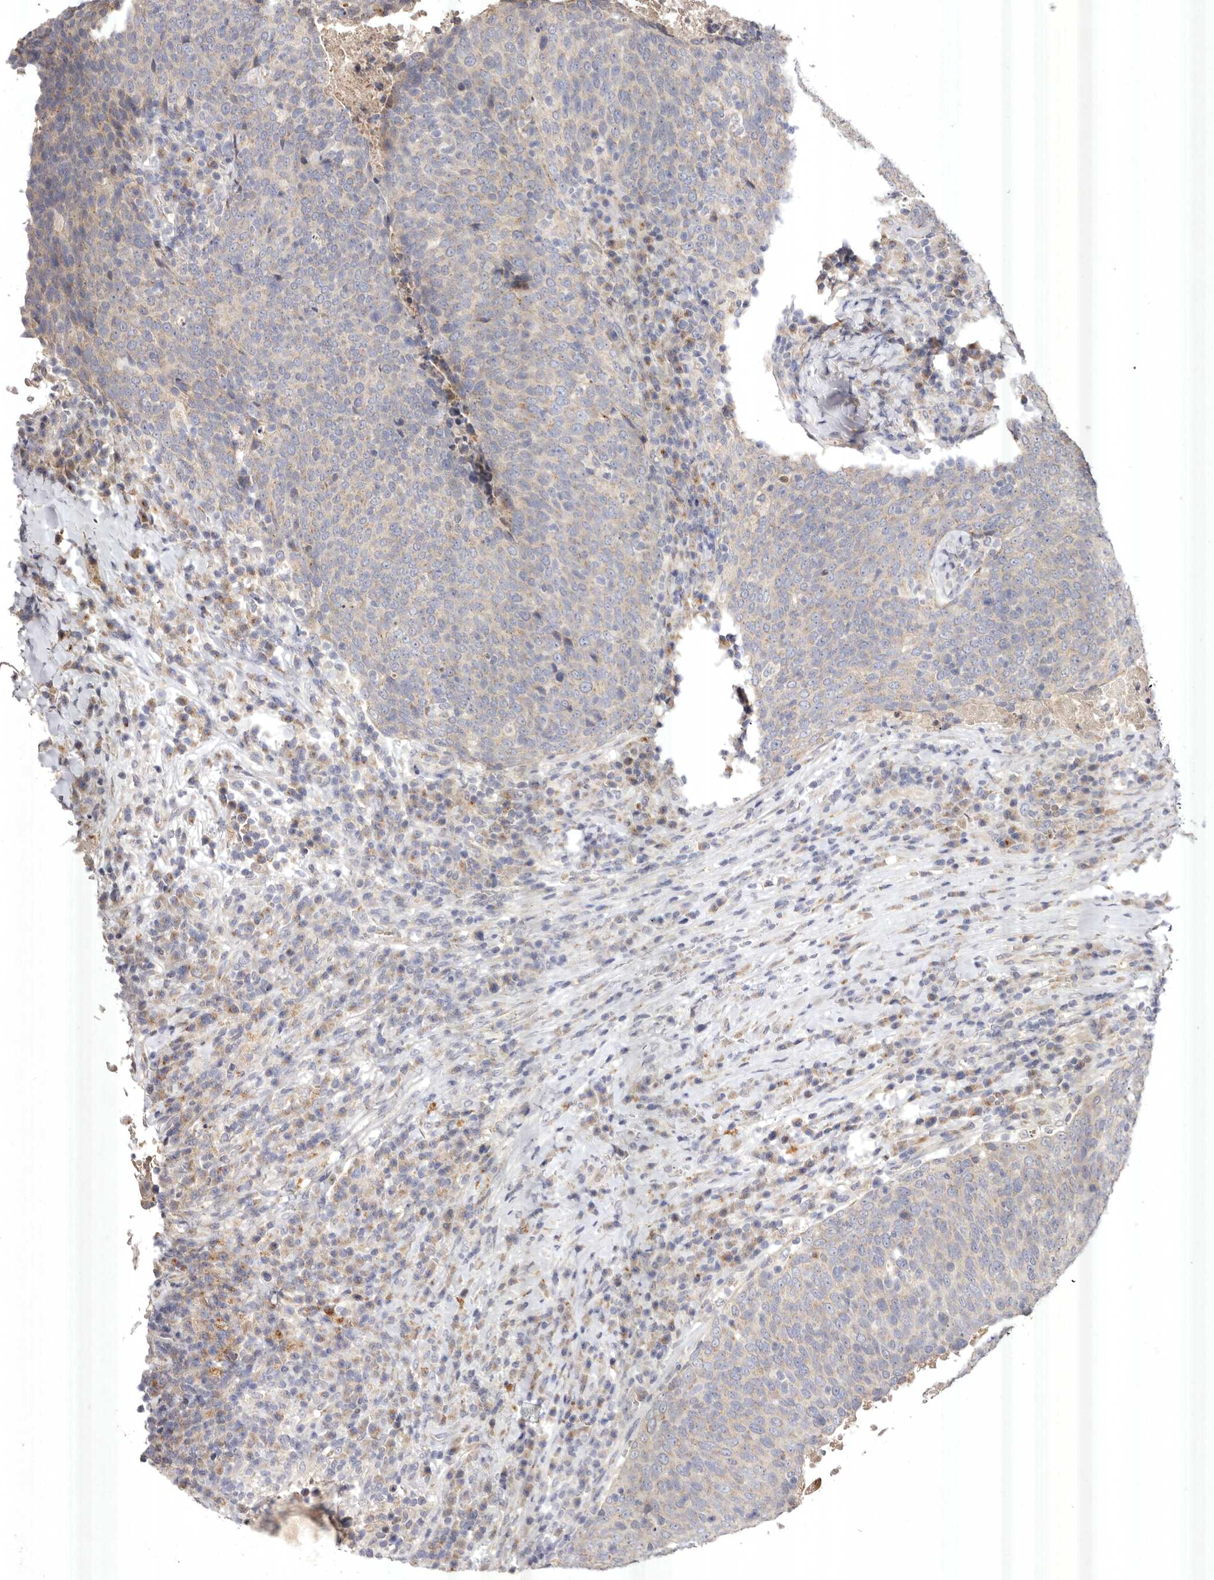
{"staining": {"intensity": "negative", "quantity": "none", "location": "none"}, "tissue": "head and neck cancer", "cell_type": "Tumor cells", "image_type": "cancer", "snomed": [{"axis": "morphology", "description": "Squamous cell carcinoma, NOS"}, {"axis": "morphology", "description": "Squamous cell carcinoma, metastatic, NOS"}, {"axis": "topography", "description": "Lymph node"}, {"axis": "topography", "description": "Head-Neck"}], "caption": "Immunohistochemical staining of metastatic squamous cell carcinoma (head and neck) exhibits no significant positivity in tumor cells. (DAB immunohistochemistry, high magnification).", "gene": "USP24", "patient": {"sex": "male", "age": 62}}